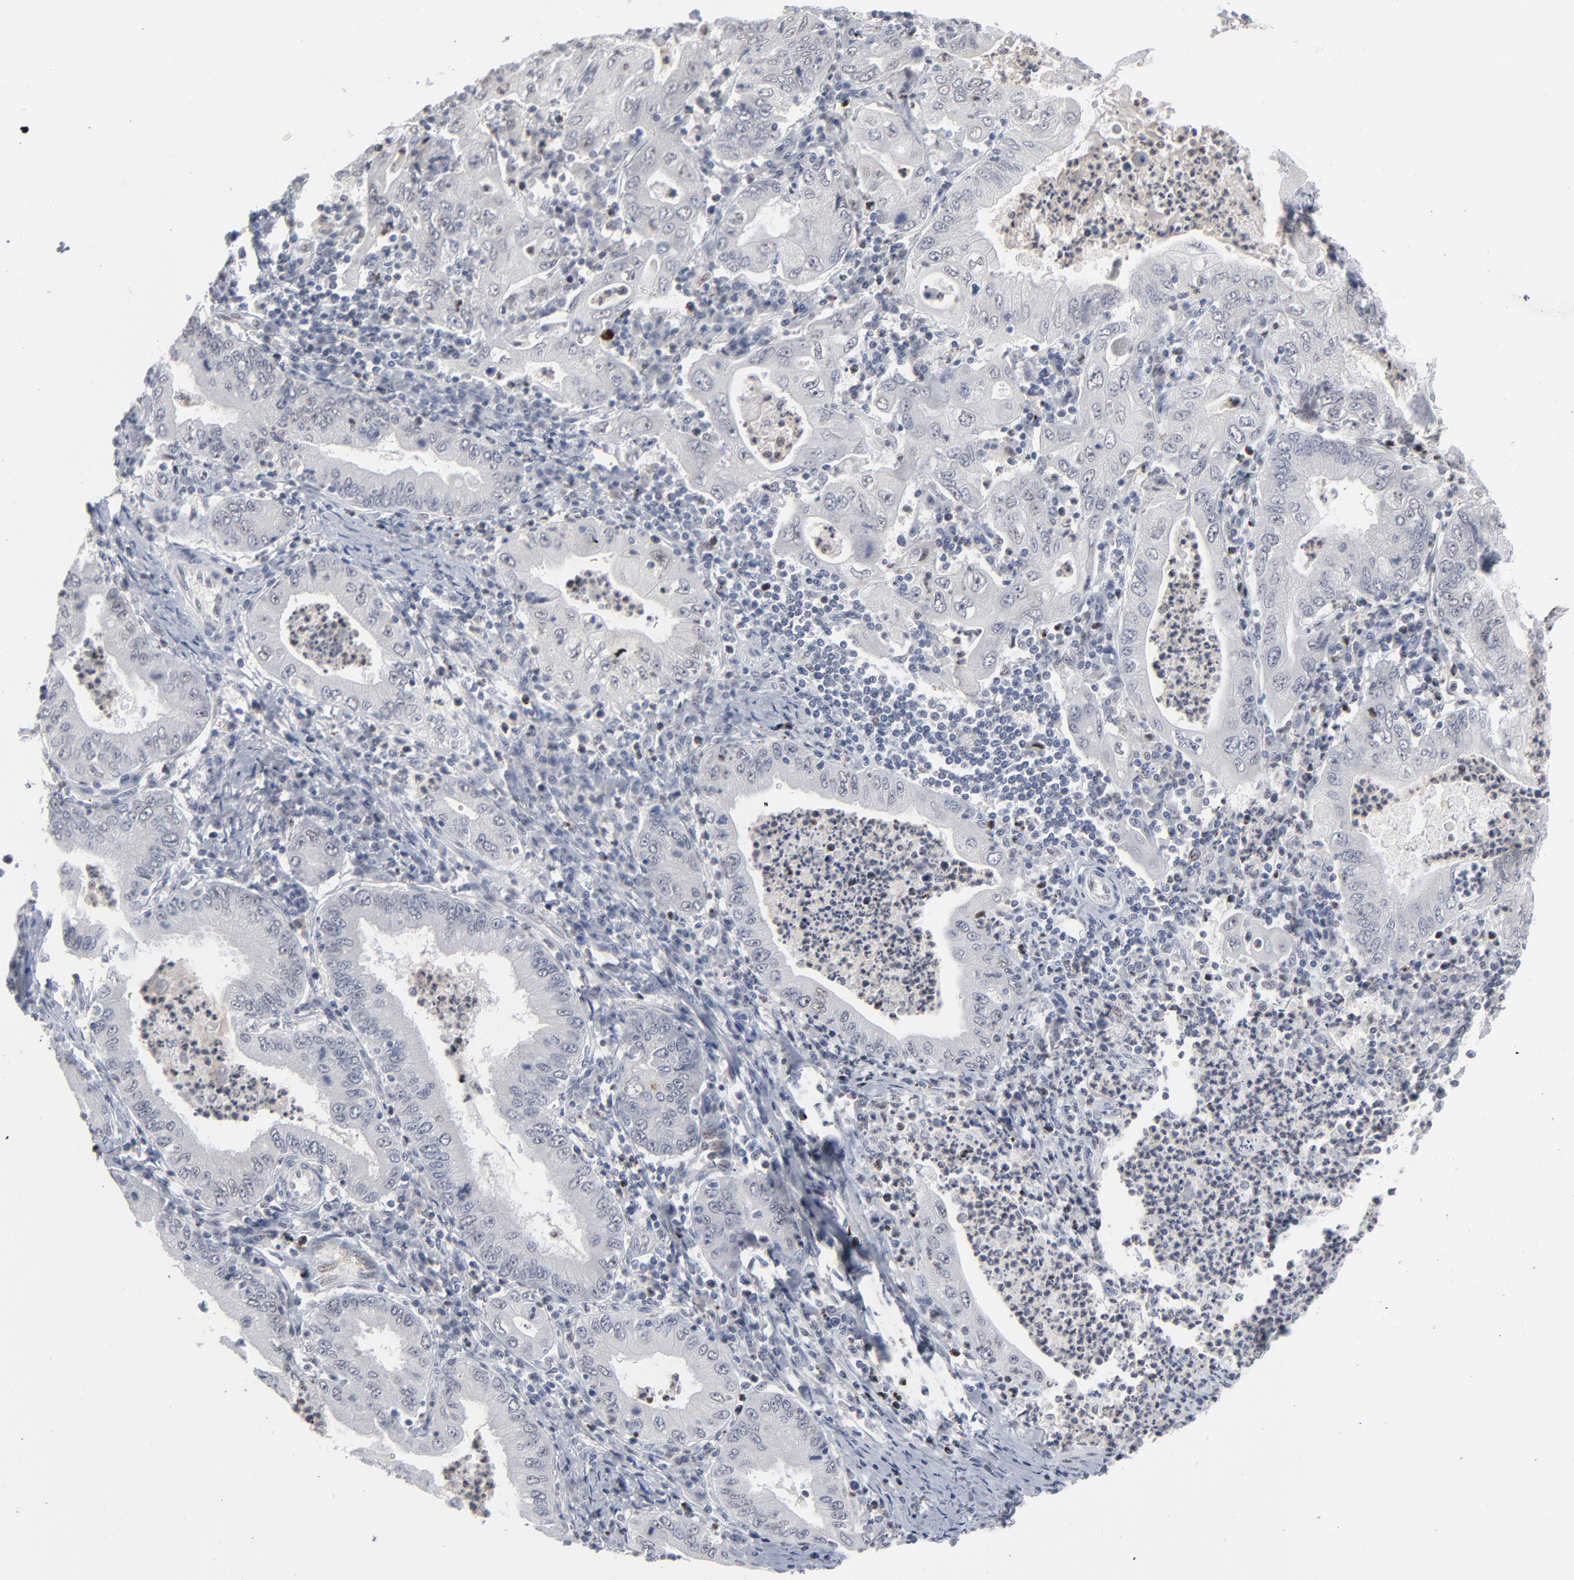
{"staining": {"intensity": "negative", "quantity": "none", "location": "none"}, "tissue": "stomach cancer", "cell_type": "Tumor cells", "image_type": "cancer", "snomed": [{"axis": "morphology", "description": "Normal tissue, NOS"}, {"axis": "morphology", "description": "Adenocarcinoma, NOS"}, {"axis": "topography", "description": "Esophagus"}, {"axis": "topography", "description": "Stomach, upper"}, {"axis": "topography", "description": "Peripheral nerve tissue"}], "caption": "IHC of stomach cancer reveals no expression in tumor cells.", "gene": "FOXN2", "patient": {"sex": "male", "age": 62}}